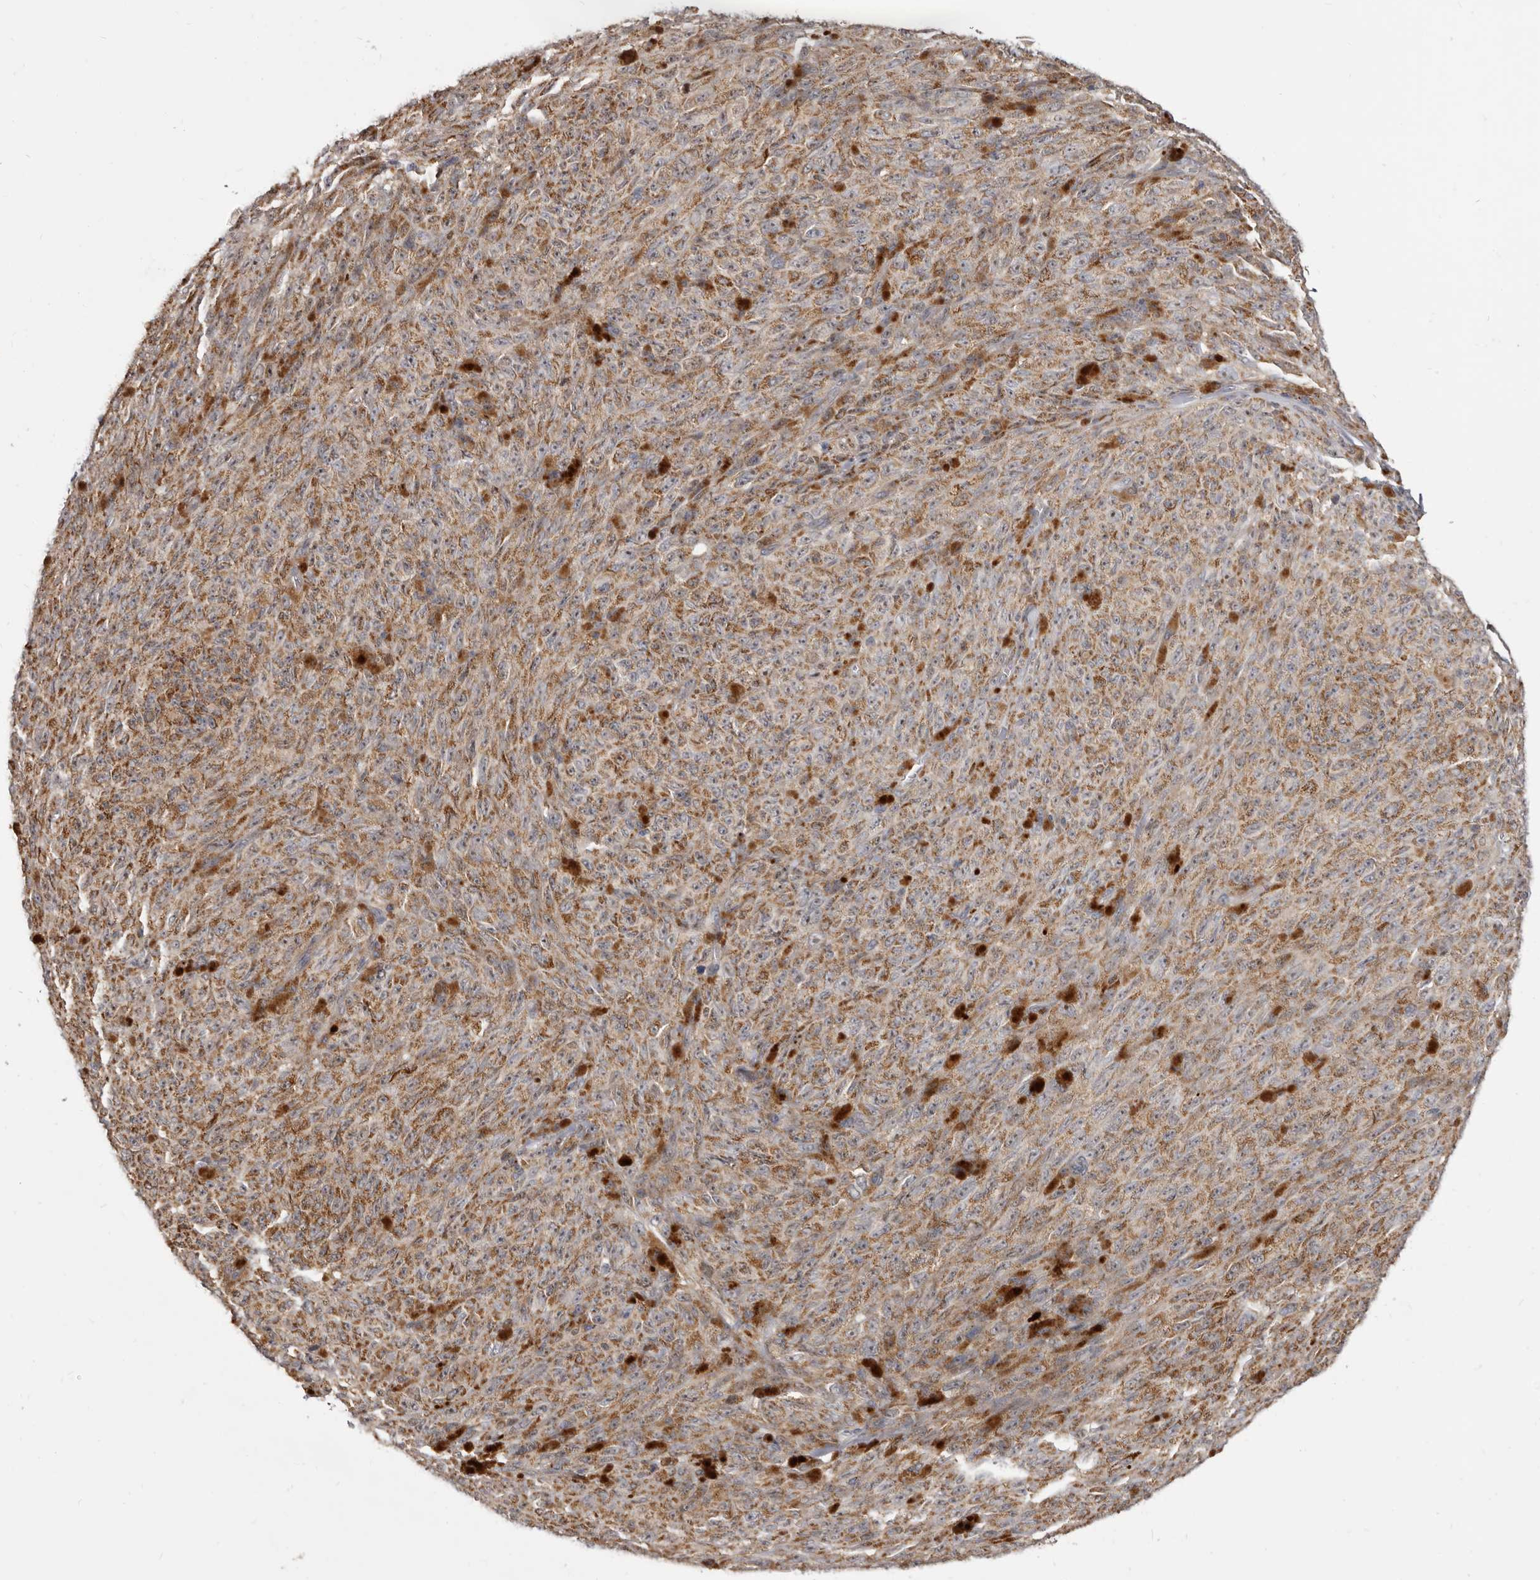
{"staining": {"intensity": "moderate", "quantity": ">75%", "location": "cytoplasmic/membranous"}, "tissue": "melanoma", "cell_type": "Tumor cells", "image_type": "cancer", "snomed": [{"axis": "morphology", "description": "Malignant melanoma, NOS"}, {"axis": "topography", "description": "Skin"}], "caption": "A histopathology image of human melanoma stained for a protein exhibits moderate cytoplasmic/membranous brown staining in tumor cells.", "gene": "SMC4", "patient": {"sex": "female", "age": 82}}